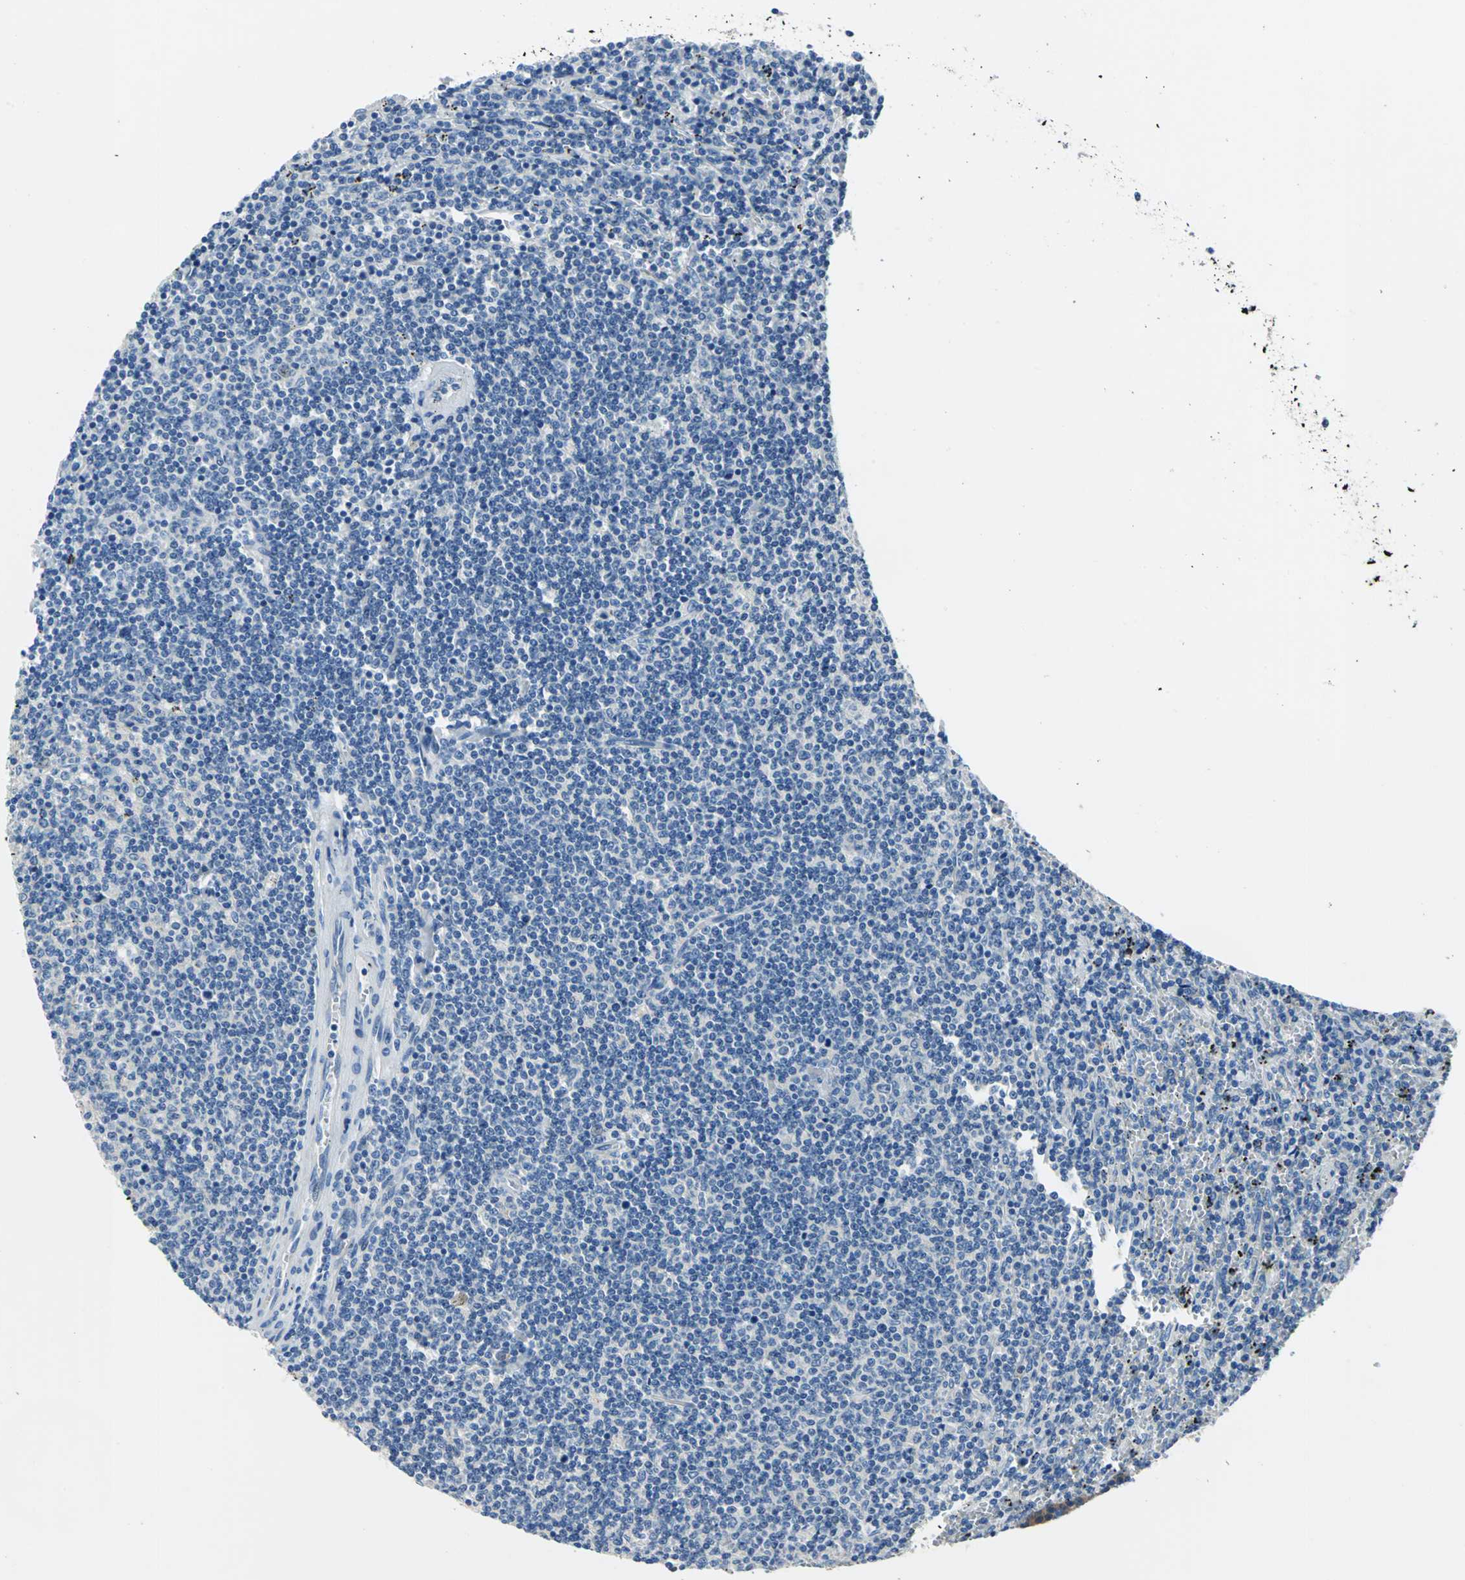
{"staining": {"intensity": "negative", "quantity": "none", "location": "none"}, "tissue": "lymphoma", "cell_type": "Tumor cells", "image_type": "cancer", "snomed": [{"axis": "morphology", "description": "Malignant lymphoma, non-Hodgkin's type, Low grade"}, {"axis": "topography", "description": "Spleen"}], "caption": "This is a image of immunohistochemistry staining of malignant lymphoma, non-Hodgkin's type (low-grade), which shows no expression in tumor cells. (DAB (3,3'-diaminobenzidine) IHC with hematoxylin counter stain).", "gene": "TRIM25", "patient": {"sex": "female", "age": 50}}